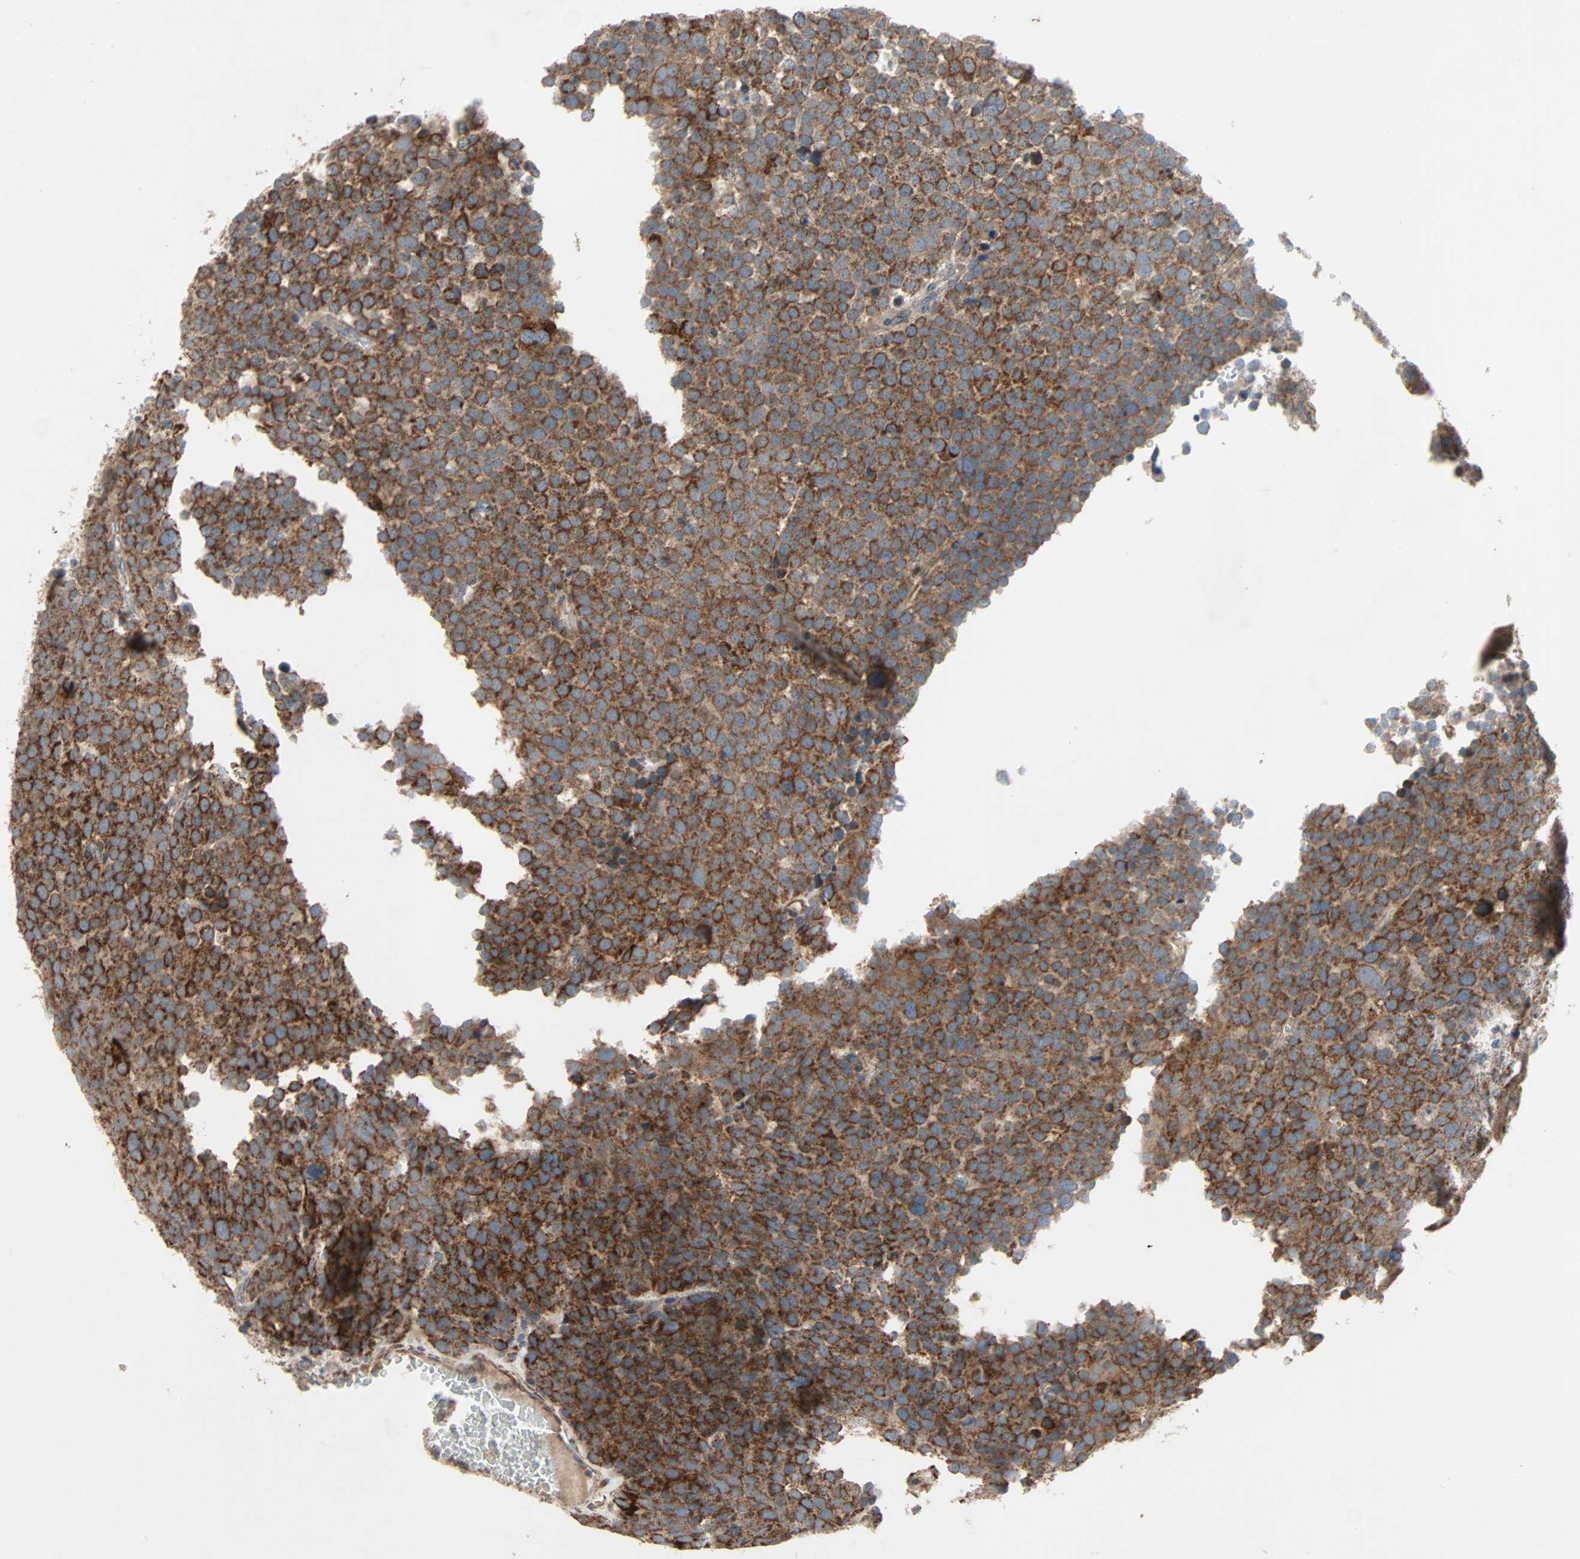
{"staining": {"intensity": "strong", "quantity": ">75%", "location": "cytoplasmic/membranous"}, "tissue": "testis cancer", "cell_type": "Tumor cells", "image_type": "cancer", "snomed": [{"axis": "morphology", "description": "Seminoma, NOS"}, {"axis": "topography", "description": "Testis"}], "caption": "DAB (3,3'-diaminobenzidine) immunohistochemical staining of human testis seminoma demonstrates strong cytoplasmic/membranous protein positivity in approximately >75% of tumor cells.", "gene": "XYLT1", "patient": {"sex": "male", "age": 71}}